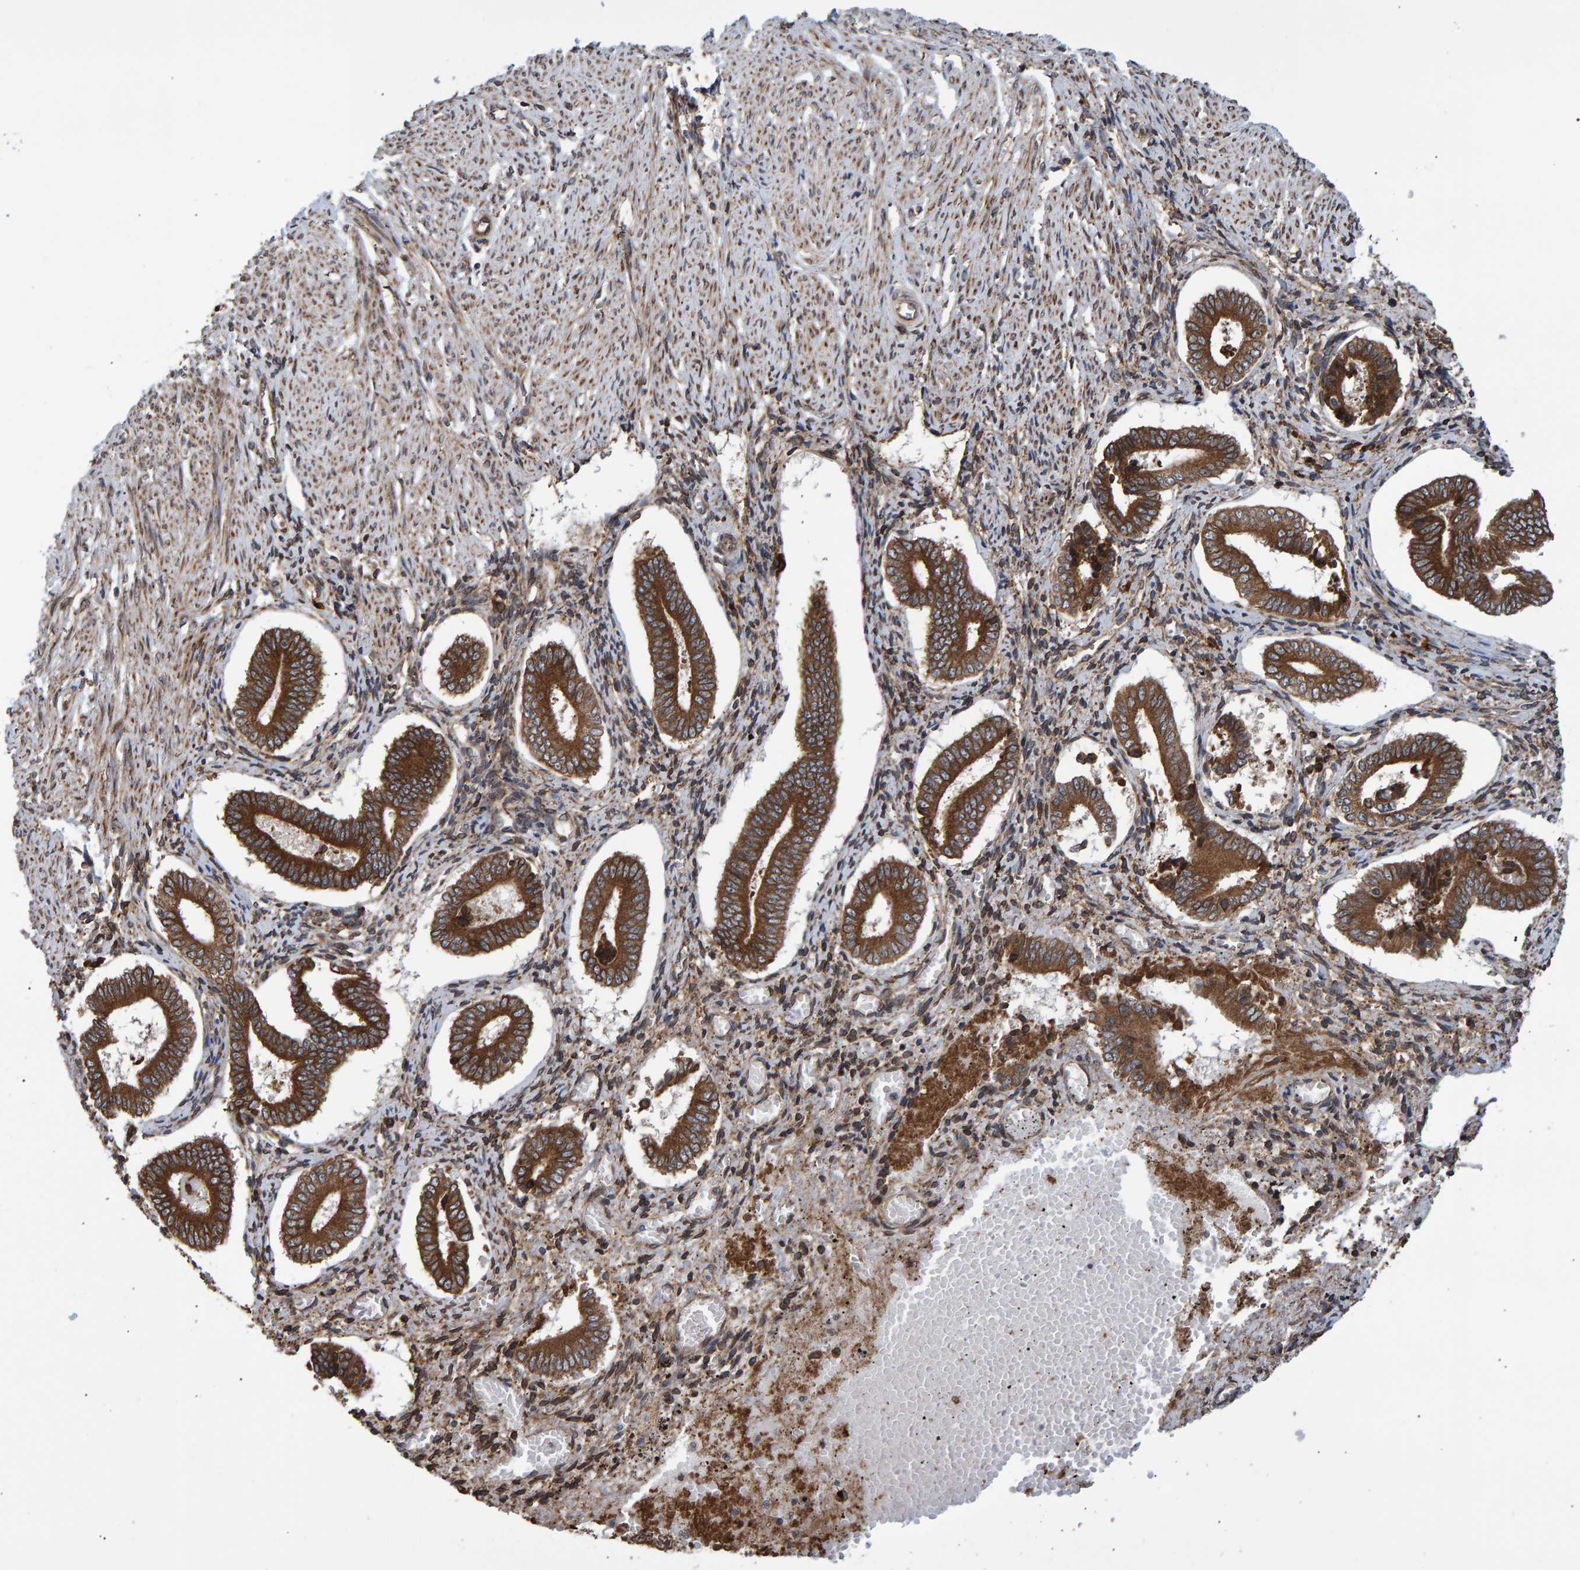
{"staining": {"intensity": "moderate", "quantity": ">75%", "location": "cytoplasmic/membranous"}, "tissue": "endometrium", "cell_type": "Cells in endometrial stroma", "image_type": "normal", "snomed": [{"axis": "morphology", "description": "Normal tissue, NOS"}, {"axis": "topography", "description": "Endometrium"}], "caption": "Moderate cytoplasmic/membranous protein staining is identified in about >75% of cells in endometrial stroma in endometrium. The staining was performed using DAB (3,3'-diaminobenzidine) to visualize the protein expression in brown, while the nuclei were stained in blue with hematoxylin (Magnification: 20x).", "gene": "FAM117A", "patient": {"sex": "female", "age": 42}}